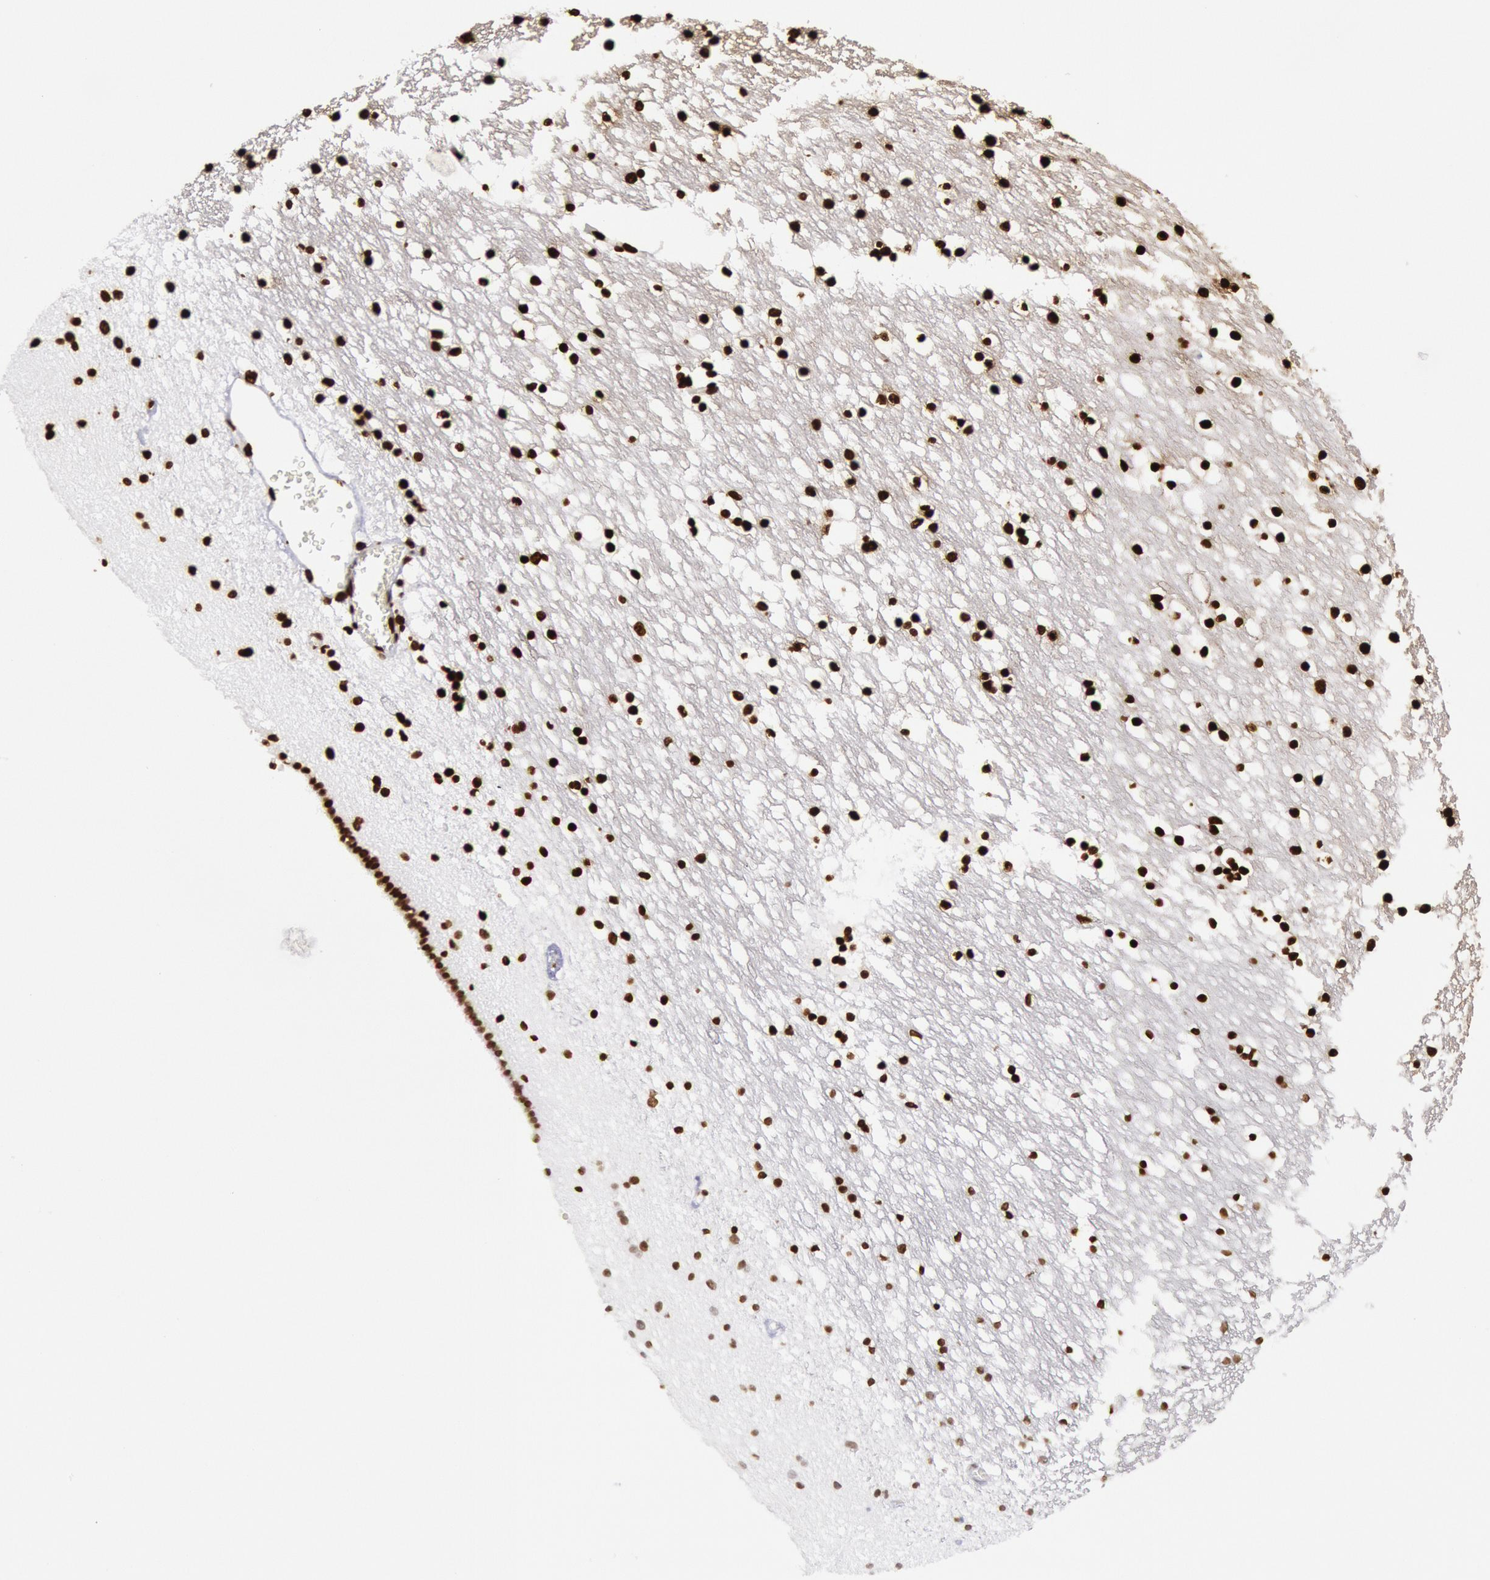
{"staining": {"intensity": "strong", "quantity": ">75%", "location": "nuclear"}, "tissue": "caudate", "cell_type": "Glial cells", "image_type": "normal", "snomed": [{"axis": "morphology", "description": "Normal tissue, NOS"}, {"axis": "topography", "description": "Lateral ventricle wall"}], "caption": "DAB immunohistochemical staining of normal human caudate exhibits strong nuclear protein expression in about >75% of glial cells. The staining was performed using DAB (3,3'-diaminobenzidine) to visualize the protein expression in brown, while the nuclei were stained in blue with hematoxylin (Magnification: 20x).", "gene": "H3", "patient": {"sex": "male", "age": 45}}